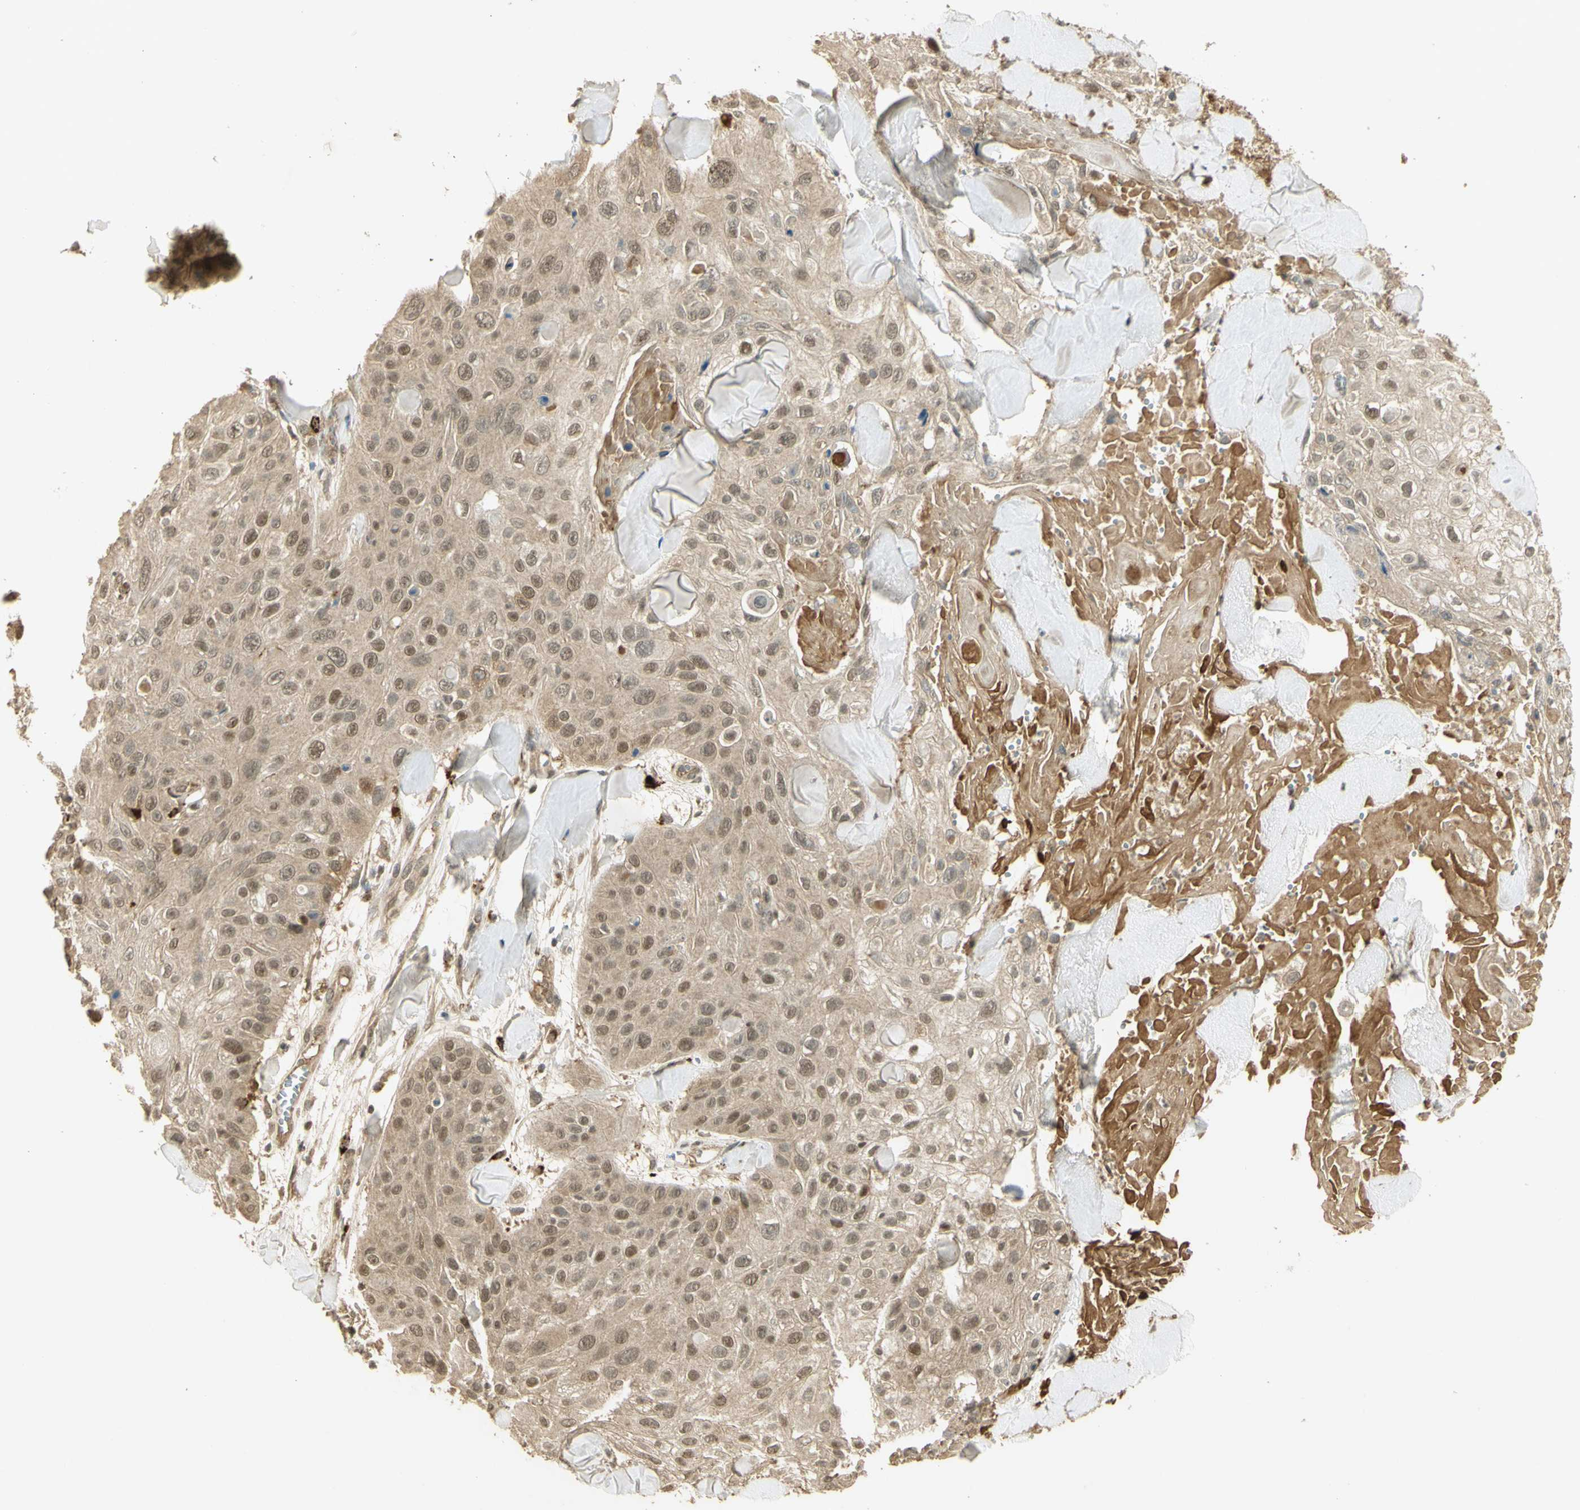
{"staining": {"intensity": "weak", "quantity": ">75%", "location": "cytoplasmic/membranous,nuclear"}, "tissue": "skin cancer", "cell_type": "Tumor cells", "image_type": "cancer", "snomed": [{"axis": "morphology", "description": "Squamous cell carcinoma, NOS"}, {"axis": "topography", "description": "Skin"}], "caption": "IHC micrograph of human squamous cell carcinoma (skin) stained for a protein (brown), which exhibits low levels of weak cytoplasmic/membranous and nuclear staining in approximately >75% of tumor cells.", "gene": "GMEB2", "patient": {"sex": "male", "age": 86}}